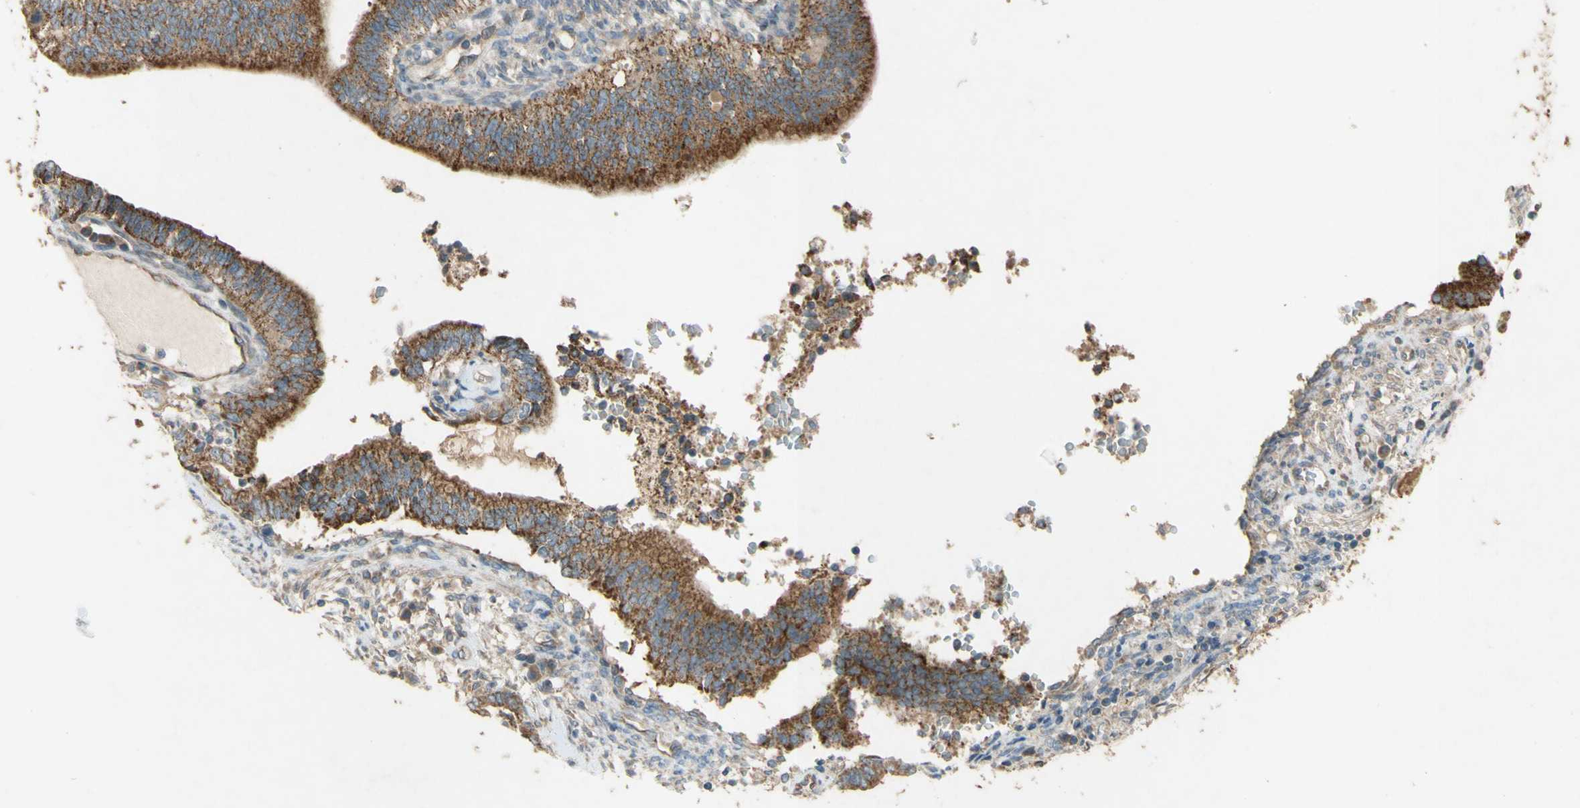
{"staining": {"intensity": "strong", "quantity": ">75%", "location": "cytoplasmic/membranous"}, "tissue": "cervical cancer", "cell_type": "Tumor cells", "image_type": "cancer", "snomed": [{"axis": "morphology", "description": "Adenocarcinoma, NOS"}, {"axis": "topography", "description": "Cervix"}], "caption": "A brown stain shows strong cytoplasmic/membranous positivity of a protein in human adenocarcinoma (cervical) tumor cells.", "gene": "TST", "patient": {"sex": "female", "age": 44}}